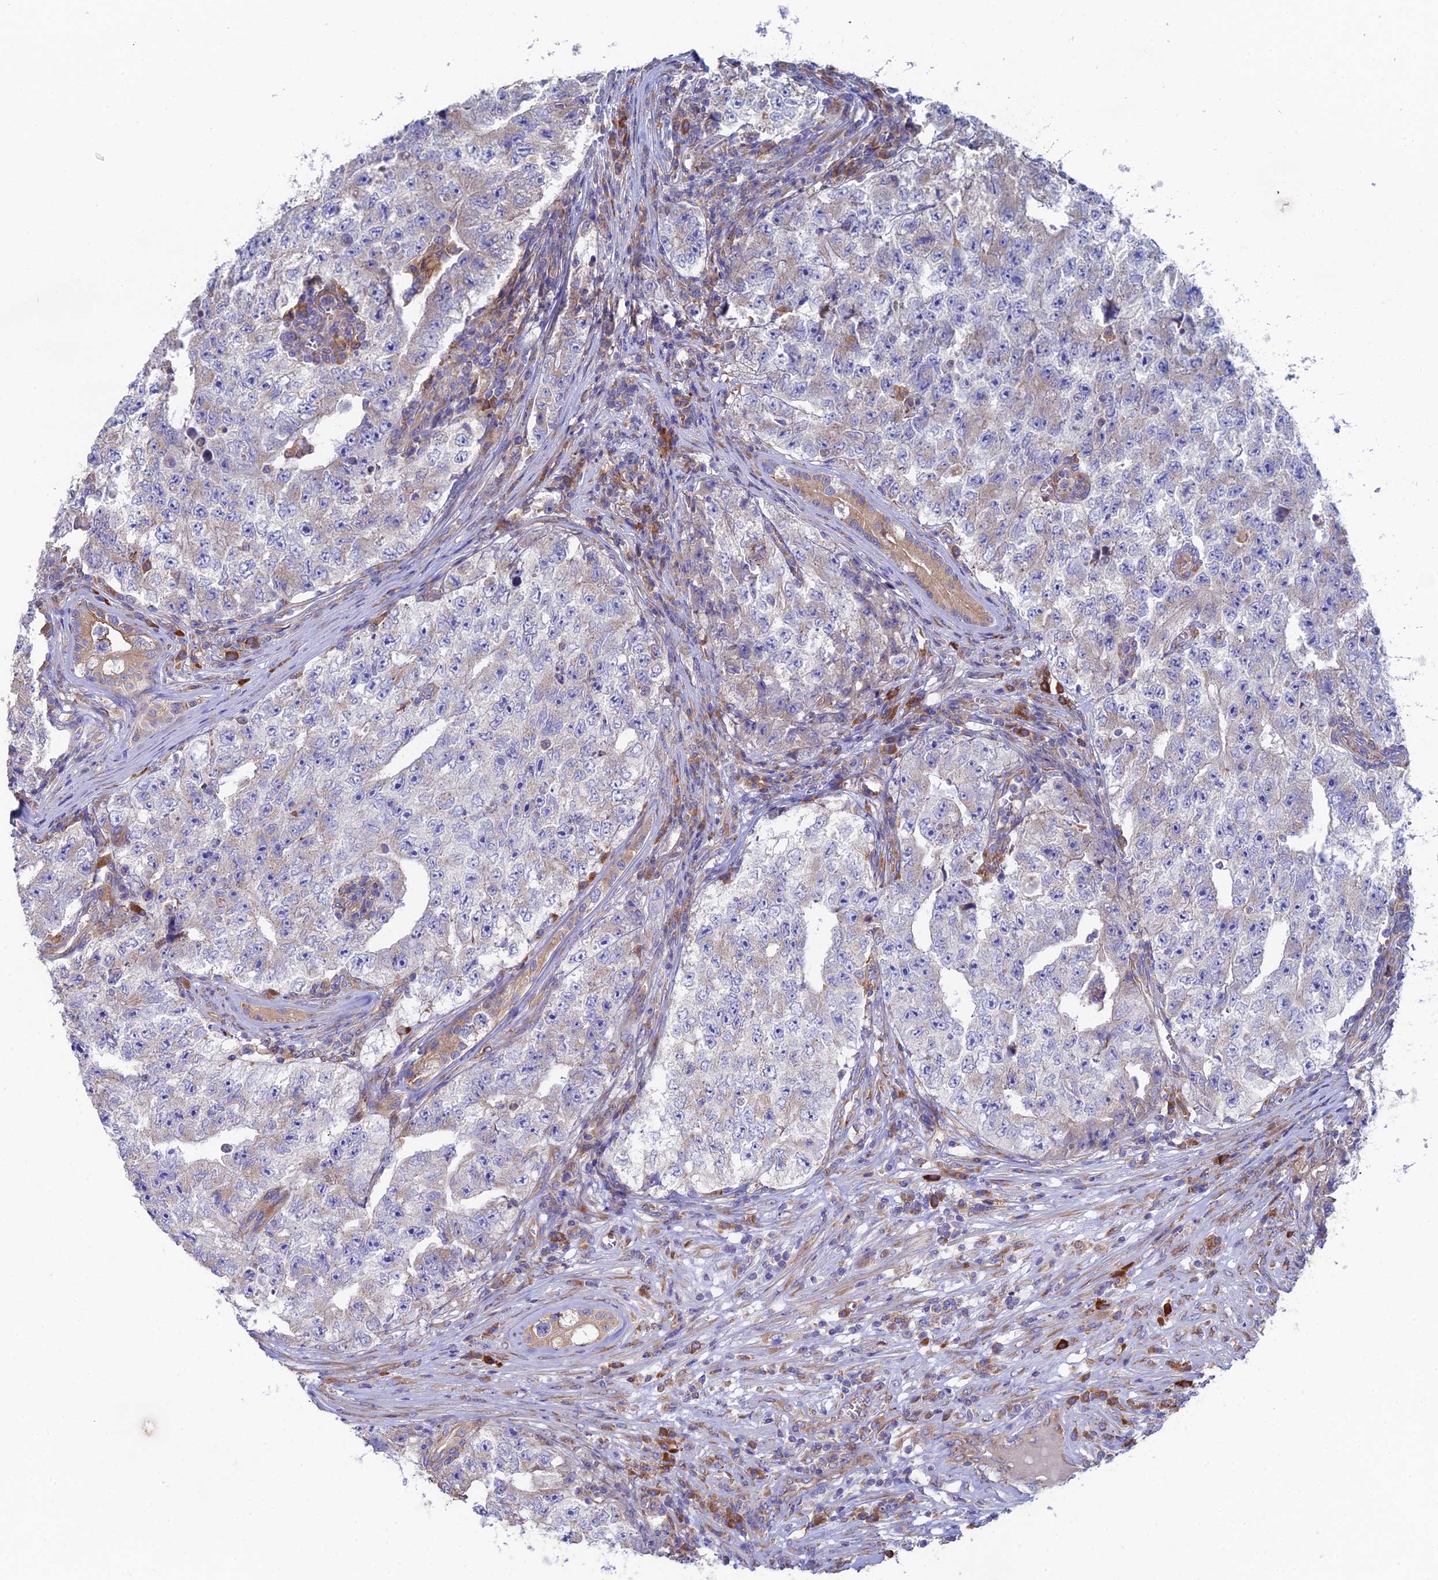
{"staining": {"intensity": "negative", "quantity": "none", "location": "none"}, "tissue": "testis cancer", "cell_type": "Tumor cells", "image_type": "cancer", "snomed": [{"axis": "morphology", "description": "Carcinoma, Embryonal, NOS"}, {"axis": "topography", "description": "Testis"}], "caption": "Immunohistochemical staining of human testis cancer shows no significant staining in tumor cells. (DAB (3,3'-diaminobenzidine) IHC visualized using brightfield microscopy, high magnification).", "gene": "CLCN3", "patient": {"sex": "male", "age": 17}}